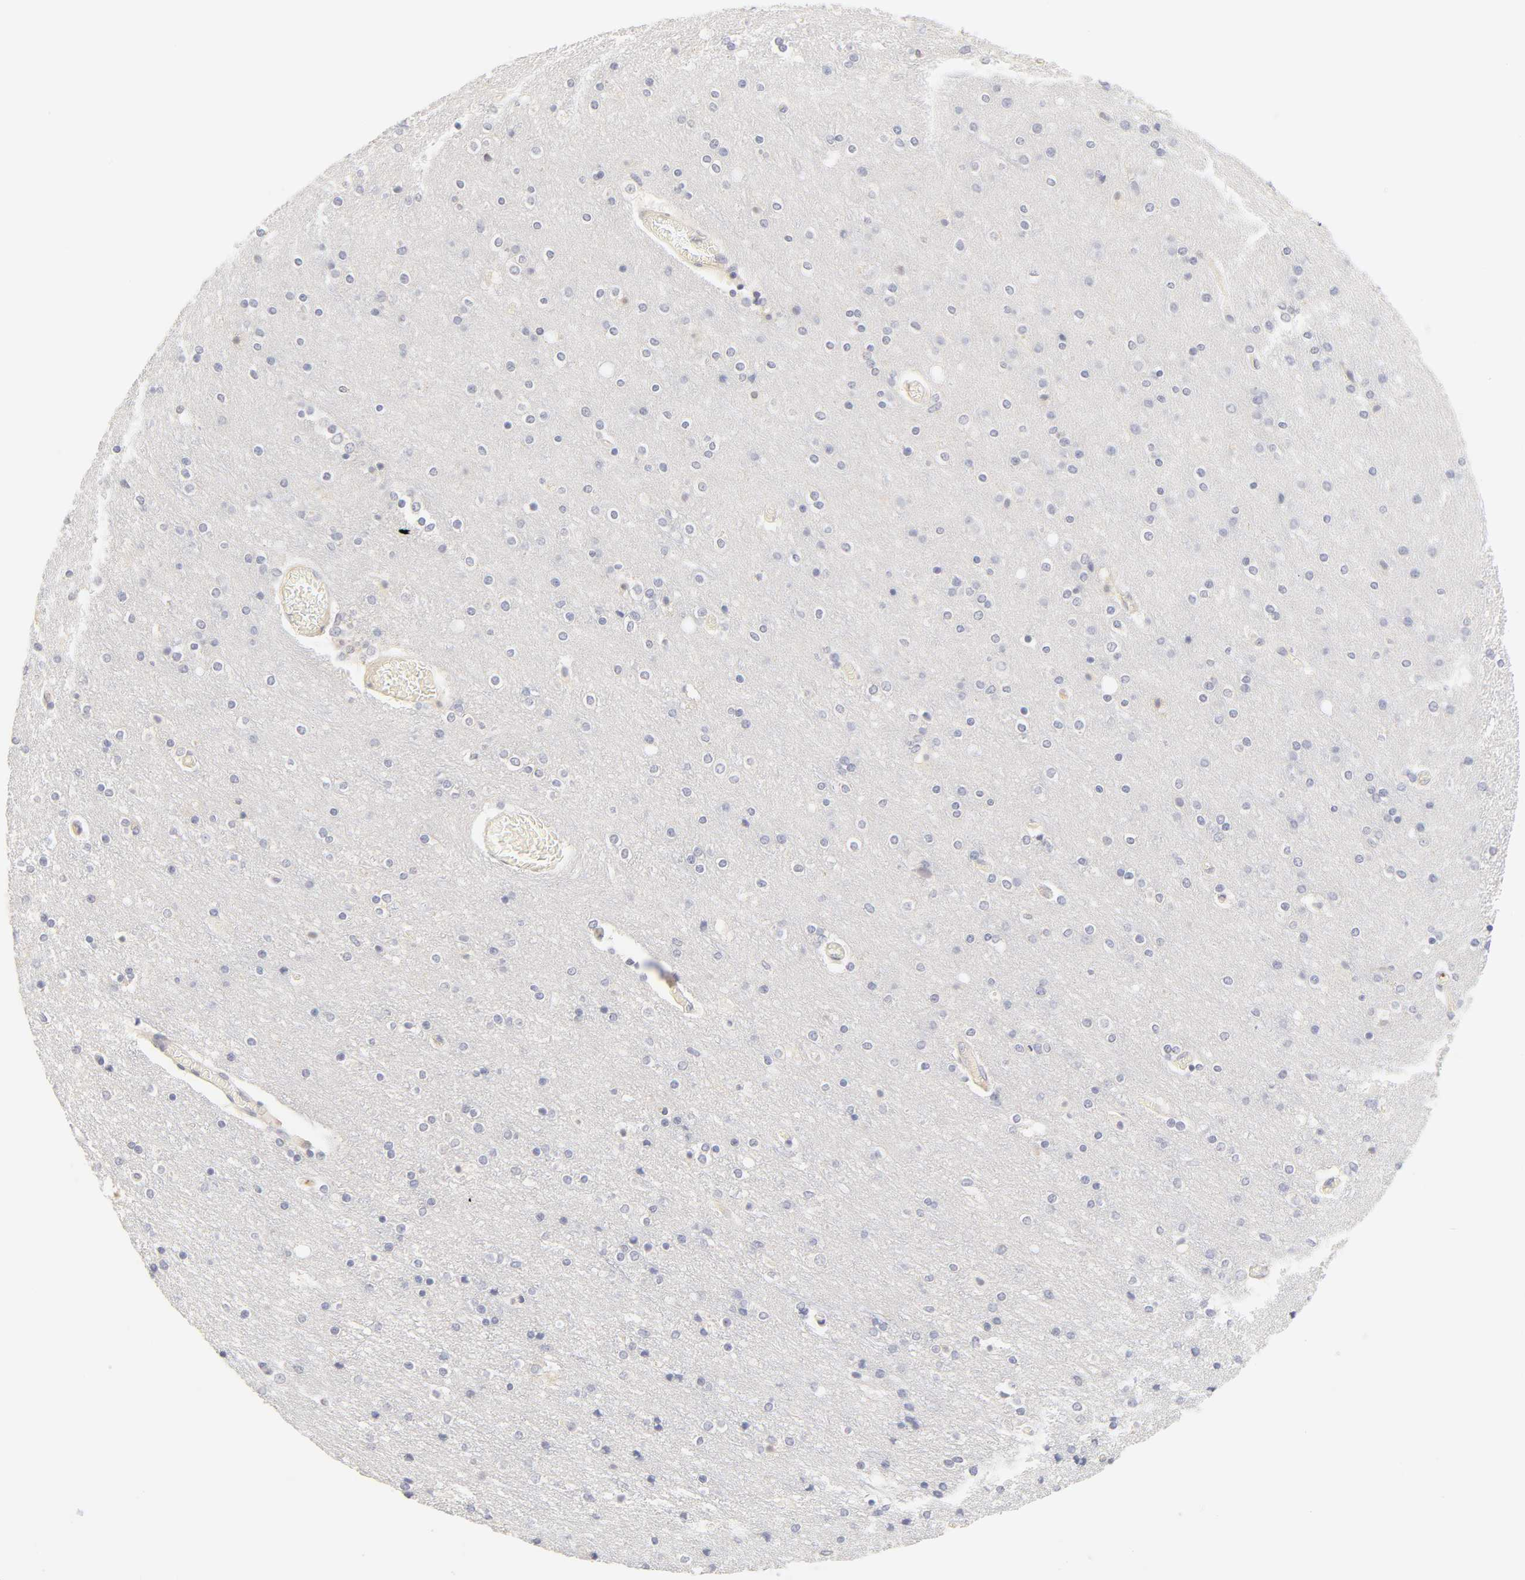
{"staining": {"intensity": "negative", "quantity": "none", "location": "none"}, "tissue": "cerebral cortex", "cell_type": "Endothelial cells", "image_type": "normal", "snomed": [{"axis": "morphology", "description": "Normal tissue, NOS"}, {"axis": "topography", "description": "Cerebral cortex"}], "caption": "The image exhibits no staining of endothelial cells in normal cerebral cortex. (Stains: DAB (3,3'-diaminobenzidine) immunohistochemistry (IHC) with hematoxylin counter stain, Microscopy: brightfield microscopy at high magnification).", "gene": "CYP4B1", "patient": {"sex": "female", "age": 54}}